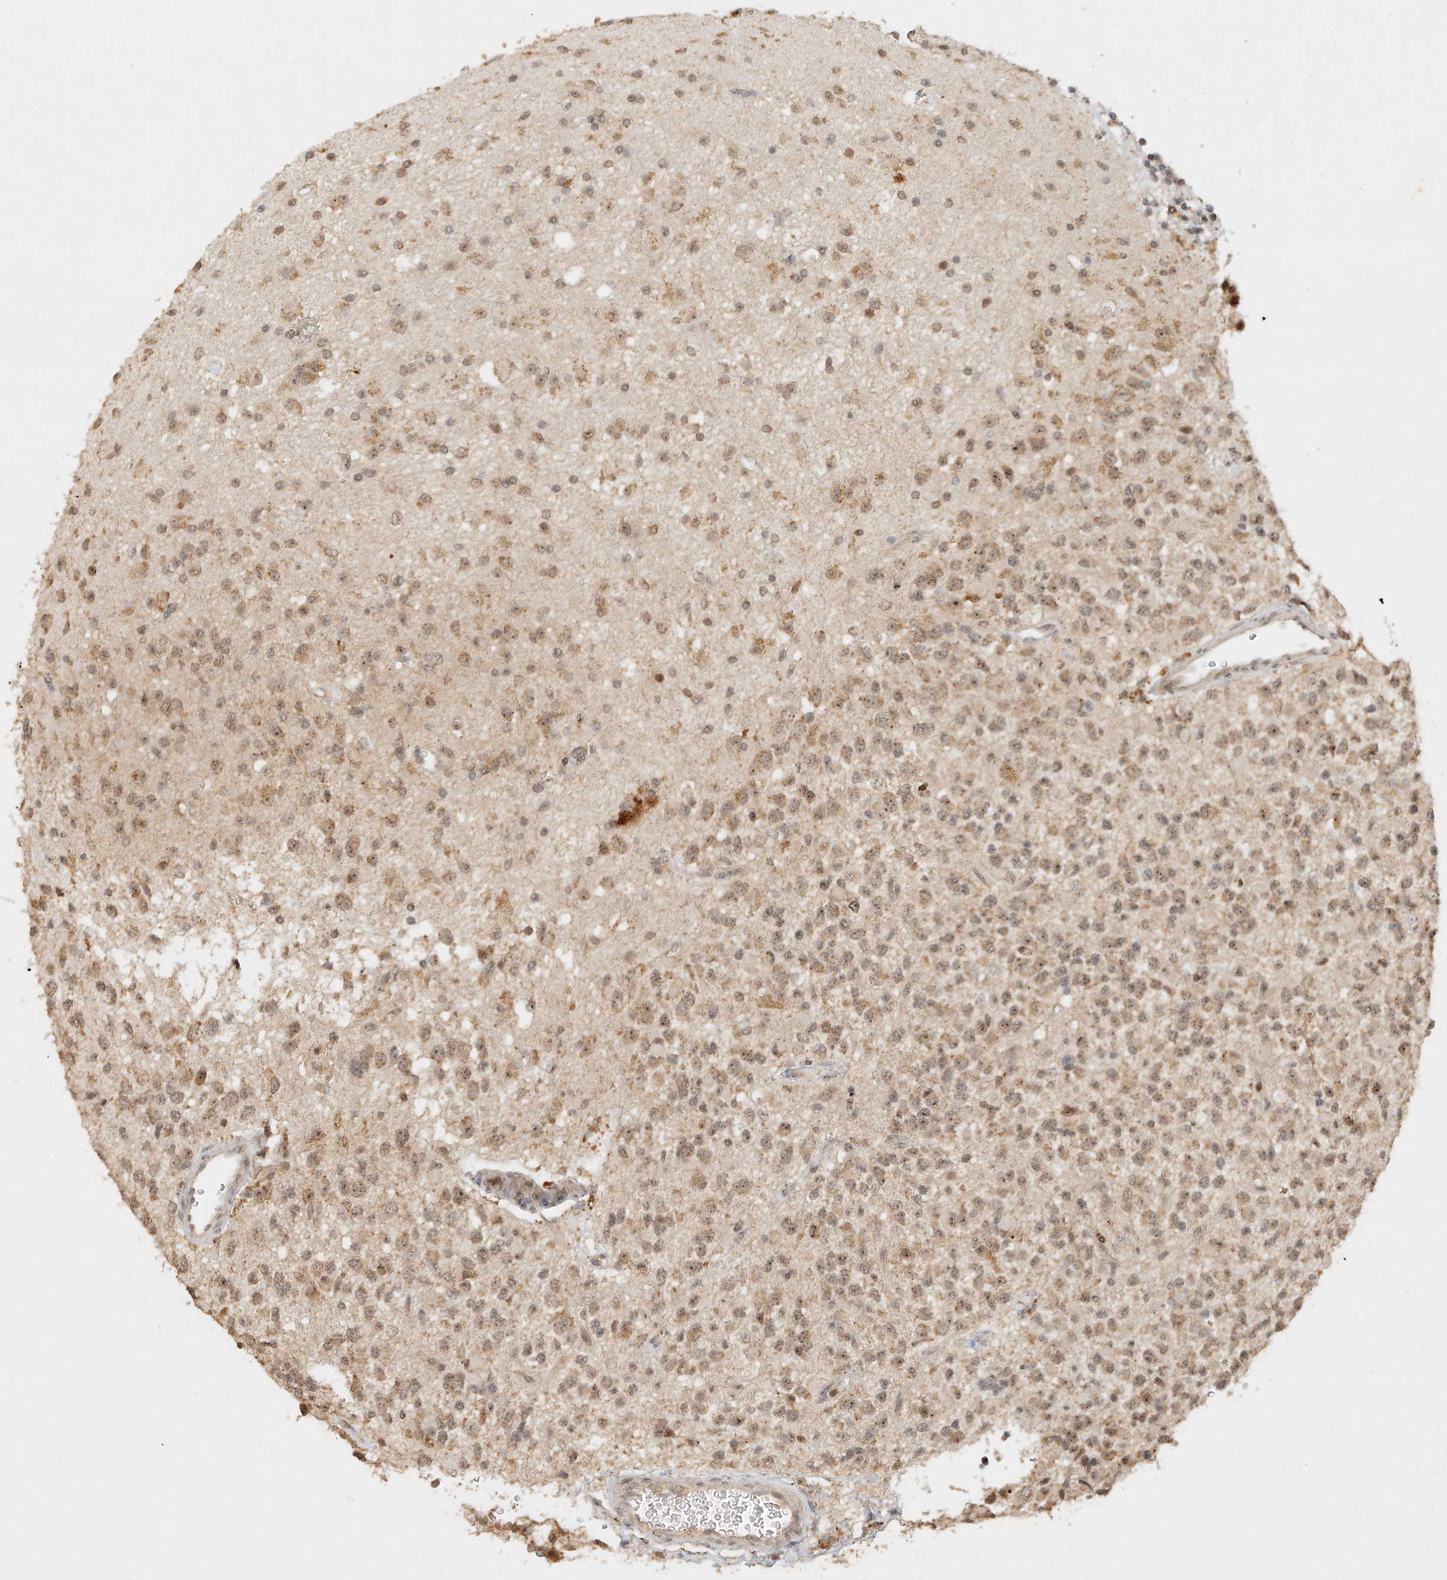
{"staining": {"intensity": "moderate", "quantity": ">75%", "location": "cytoplasmic/membranous"}, "tissue": "glioma", "cell_type": "Tumor cells", "image_type": "cancer", "snomed": [{"axis": "morphology", "description": "Glioma, malignant, High grade"}, {"axis": "topography", "description": "Brain"}], "caption": "Protein analysis of malignant glioma (high-grade) tissue shows moderate cytoplasmic/membranous positivity in approximately >75% of tumor cells.", "gene": "CXorf58", "patient": {"sex": "male", "age": 34}}